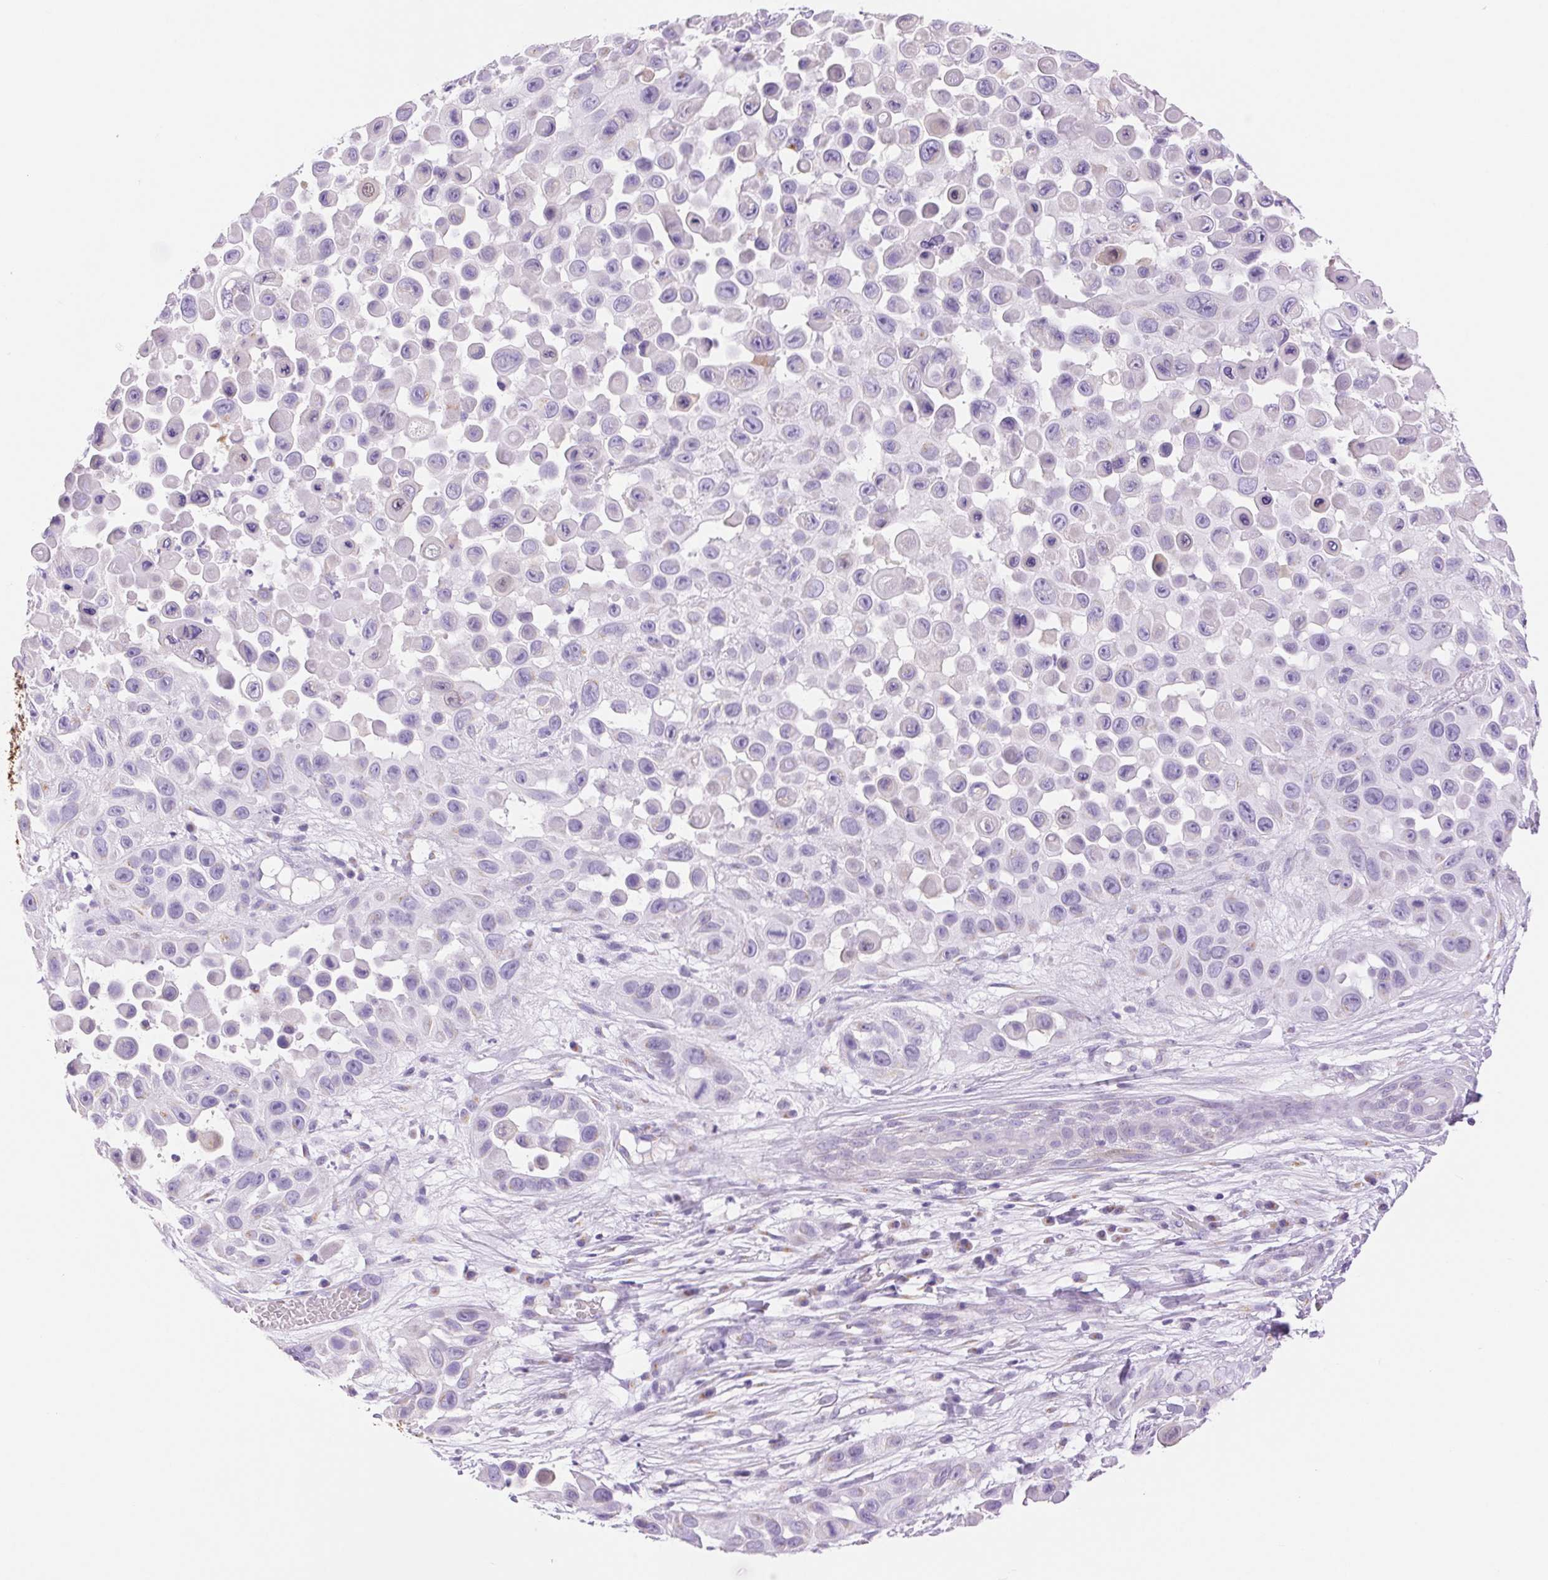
{"staining": {"intensity": "negative", "quantity": "none", "location": "none"}, "tissue": "skin cancer", "cell_type": "Tumor cells", "image_type": "cancer", "snomed": [{"axis": "morphology", "description": "Squamous cell carcinoma, NOS"}, {"axis": "topography", "description": "Skin"}], "caption": "Skin cancer (squamous cell carcinoma) stained for a protein using IHC reveals no staining tumor cells.", "gene": "SERPINB3", "patient": {"sex": "male", "age": 81}}